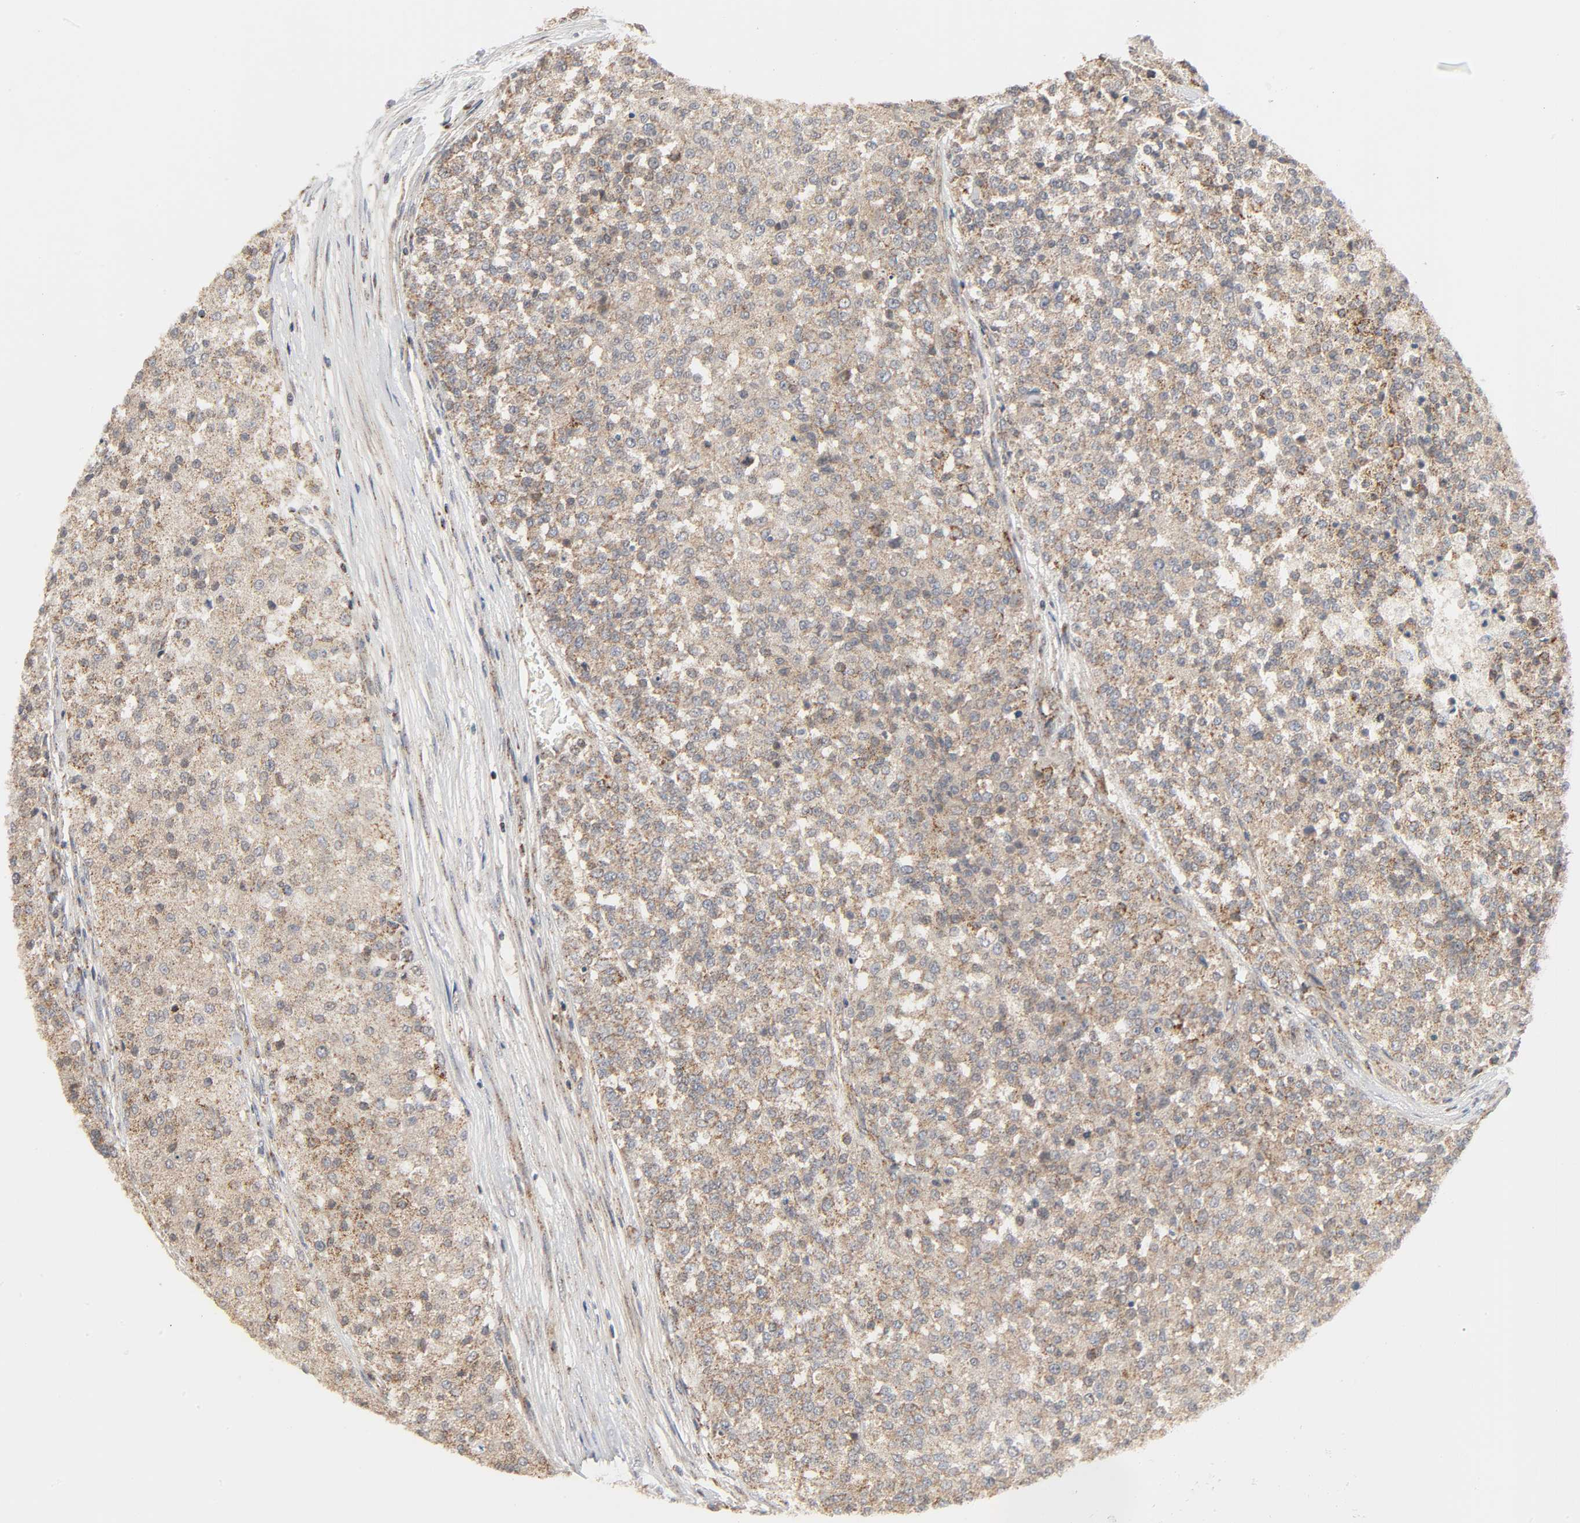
{"staining": {"intensity": "weak", "quantity": ">75%", "location": "cytoplasmic/membranous"}, "tissue": "testis cancer", "cell_type": "Tumor cells", "image_type": "cancer", "snomed": [{"axis": "morphology", "description": "Seminoma, NOS"}, {"axis": "topography", "description": "Testis"}], "caption": "IHC of testis seminoma exhibits low levels of weak cytoplasmic/membranous staining in about >75% of tumor cells.", "gene": "CLEC4E", "patient": {"sex": "male", "age": 59}}